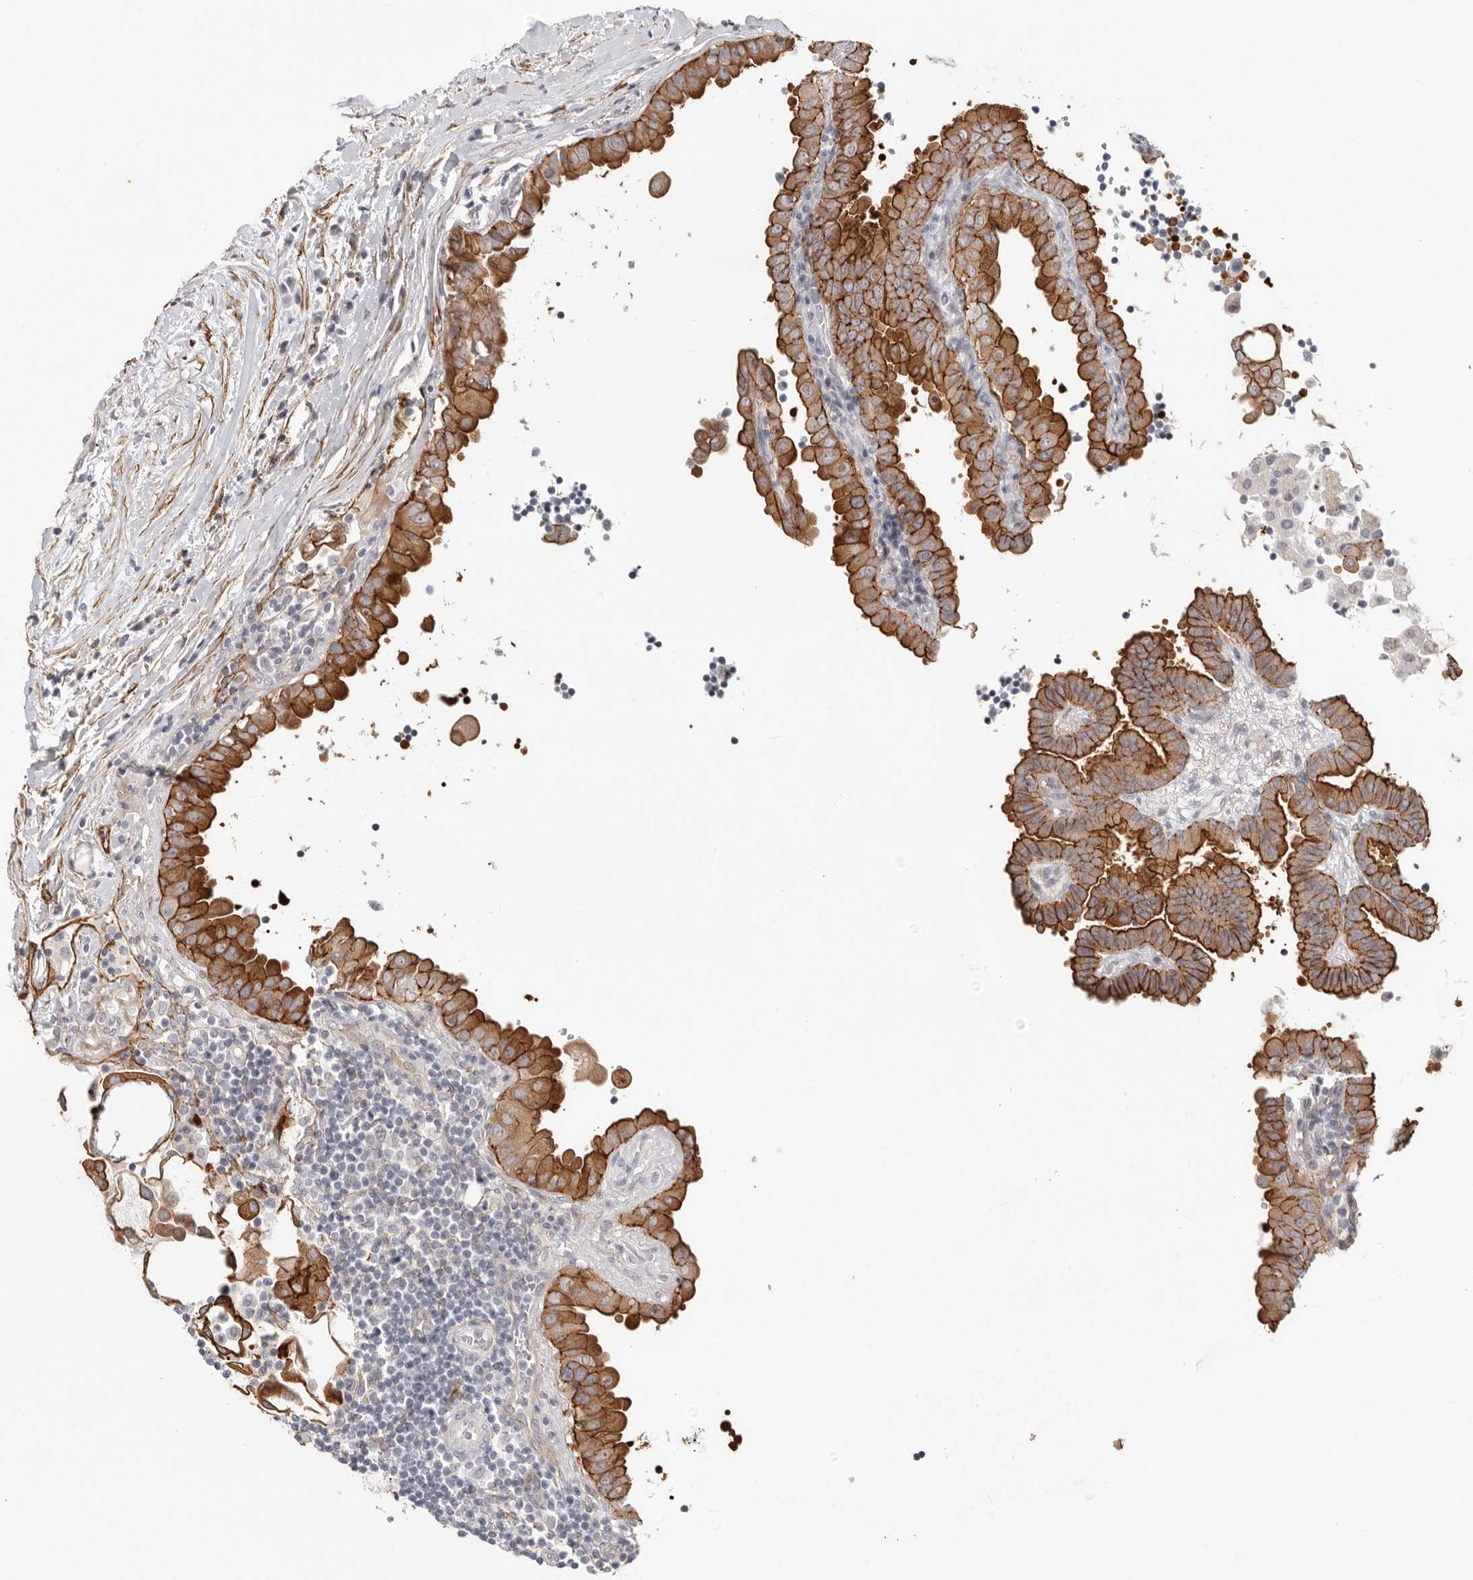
{"staining": {"intensity": "moderate", "quantity": ">75%", "location": "cytoplasmic/membranous"}, "tissue": "thyroid cancer", "cell_type": "Tumor cells", "image_type": "cancer", "snomed": [{"axis": "morphology", "description": "Papillary adenocarcinoma, NOS"}, {"axis": "topography", "description": "Thyroid gland"}], "caption": "Immunohistochemical staining of thyroid papillary adenocarcinoma shows medium levels of moderate cytoplasmic/membranous protein positivity in about >75% of tumor cells. Ihc stains the protein in brown and the nuclei are stained blue.", "gene": "SZT2", "patient": {"sex": "male", "age": 33}}